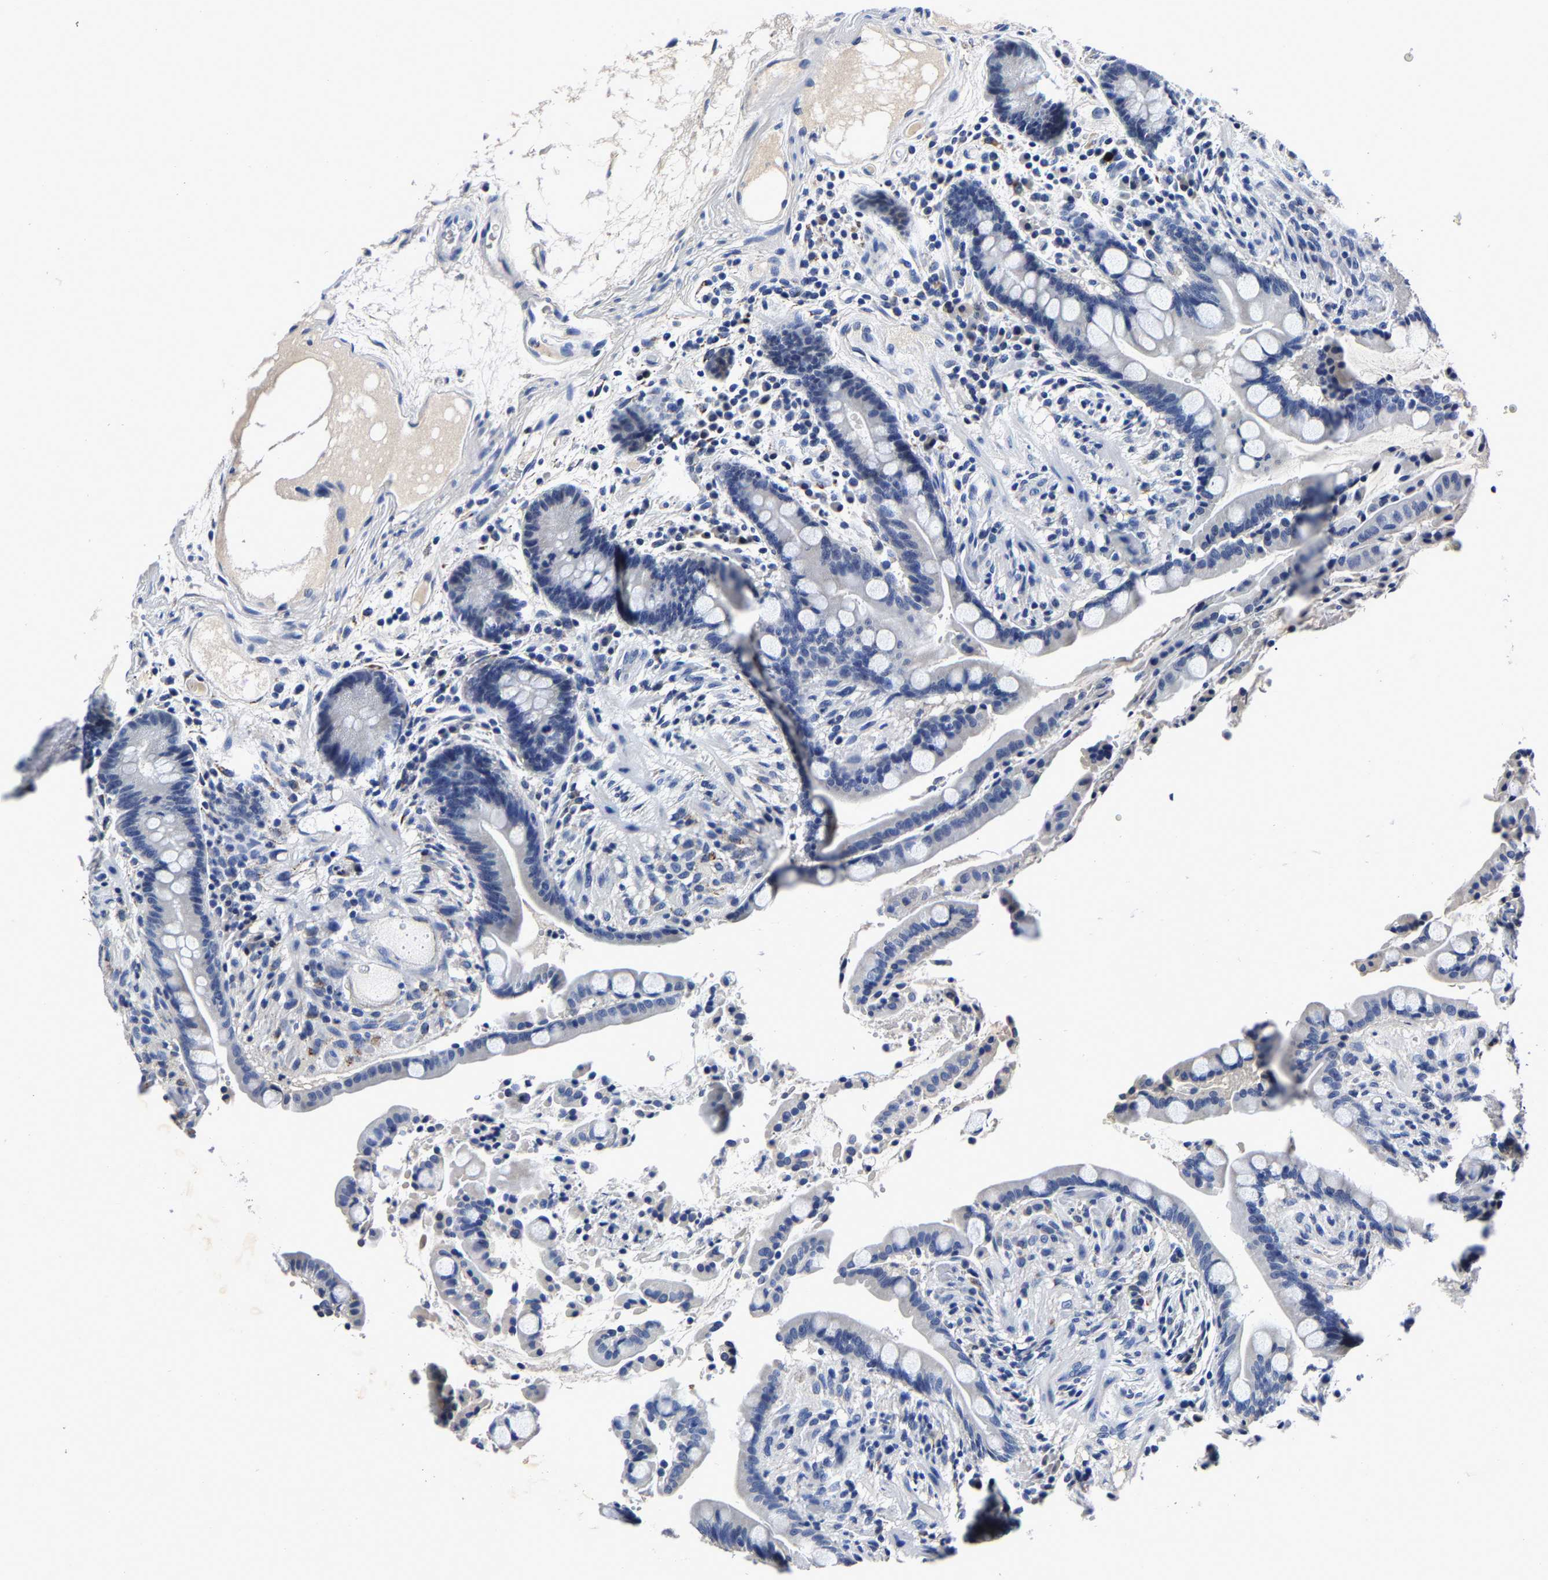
{"staining": {"intensity": "negative", "quantity": "none", "location": "none"}, "tissue": "colon", "cell_type": "Endothelial cells", "image_type": "normal", "snomed": [{"axis": "morphology", "description": "Normal tissue, NOS"}, {"axis": "topography", "description": "Colon"}], "caption": "A high-resolution histopathology image shows IHC staining of normal colon, which reveals no significant staining in endothelial cells.", "gene": "PSPH", "patient": {"sex": "male", "age": 73}}